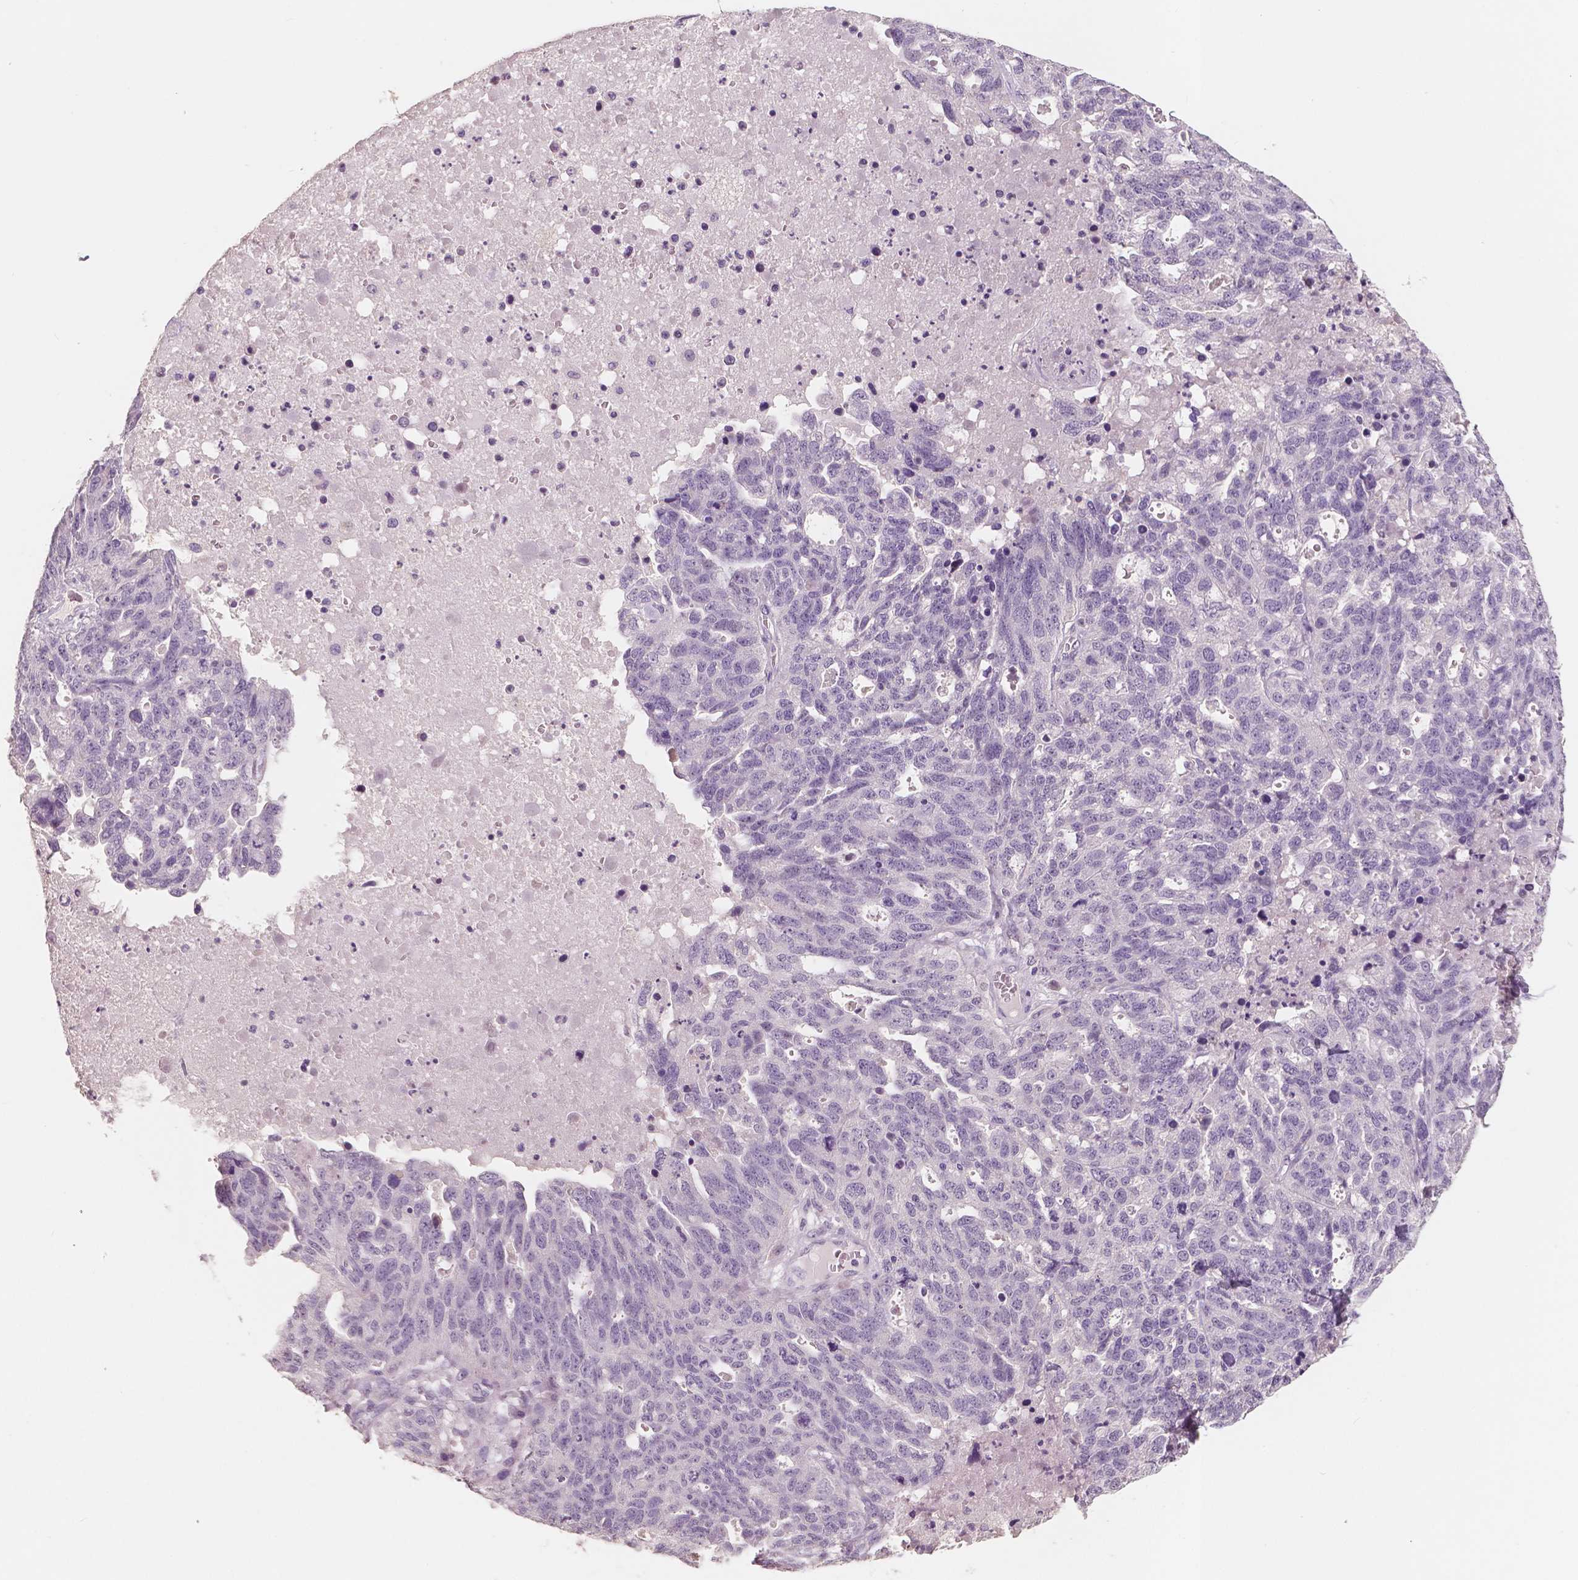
{"staining": {"intensity": "negative", "quantity": "none", "location": "none"}, "tissue": "ovarian cancer", "cell_type": "Tumor cells", "image_type": "cancer", "snomed": [{"axis": "morphology", "description": "Cystadenocarcinoma, serous, NOS"}, {"axis": "topography", "description": "Ovary"}], "caption": "Immunohistochemistry image of neoplastic tissue: human ovarian serous cystadenocarcinoma stained with DAB displays no significant protein staining in tumor cells.", "gene": "KIT", "patient": {"sex": "female", "age": 71}}